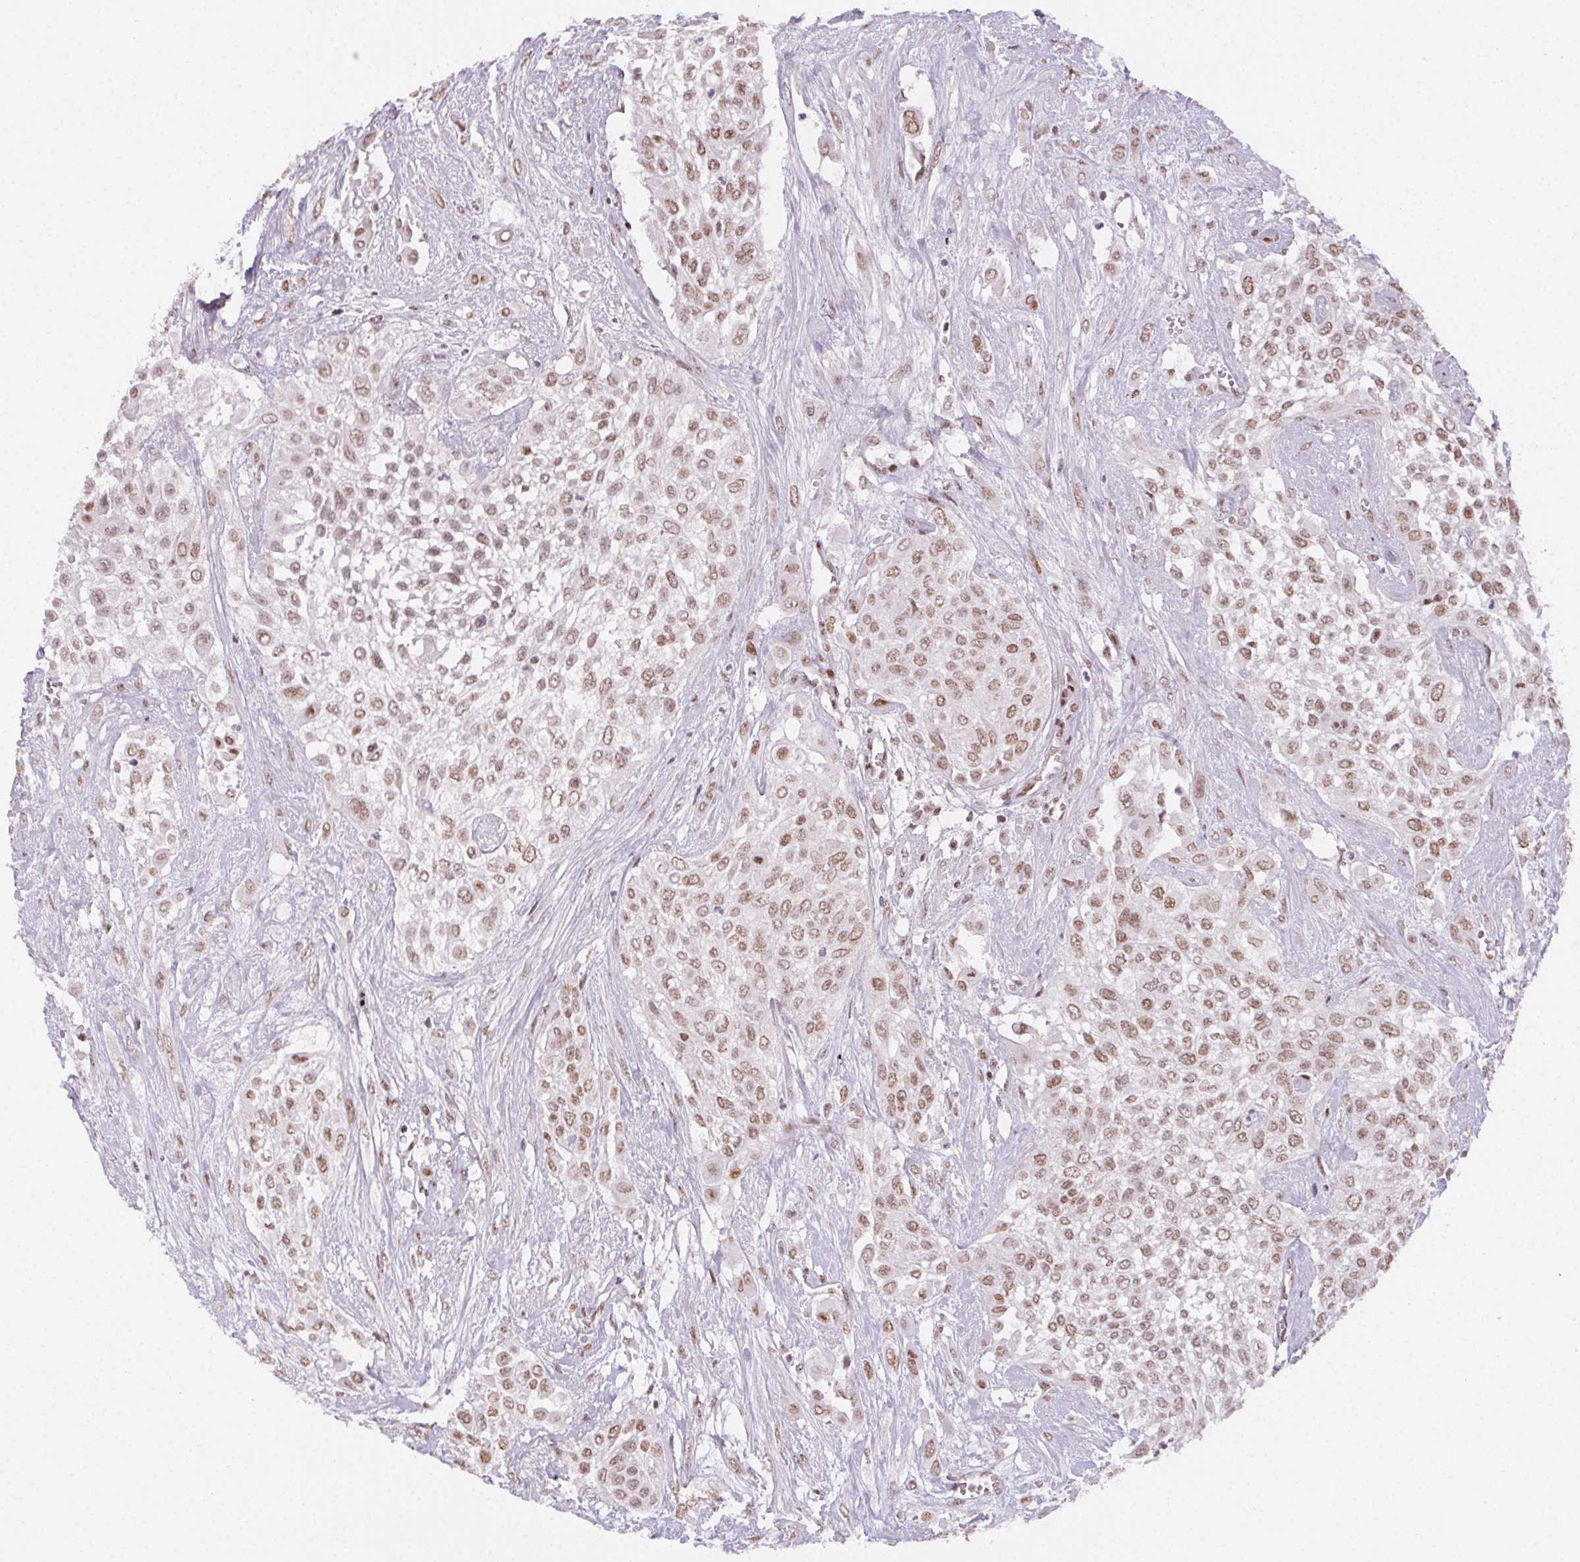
{"staining": {"intensity": "moderate", "quantity": ">75%", "location": "nuclear"}, "tissue": "urothelial cancer", "cell_type": "Tumor cells", "image_type": "cancer", "snomed": [{"axis": "morphology", "description": "Urothelial carcinoma, High grade"}, {"axis": "topography", "description": "Urinary bladder"}], "caption": "Urothelial cancer was stained to show a protein in brown. There is medium levels of moderate nuclear expression in approximately >75% of tumor cells.", "gene": "KMT2A", "patient": {"sex": "male", "age": 57}}